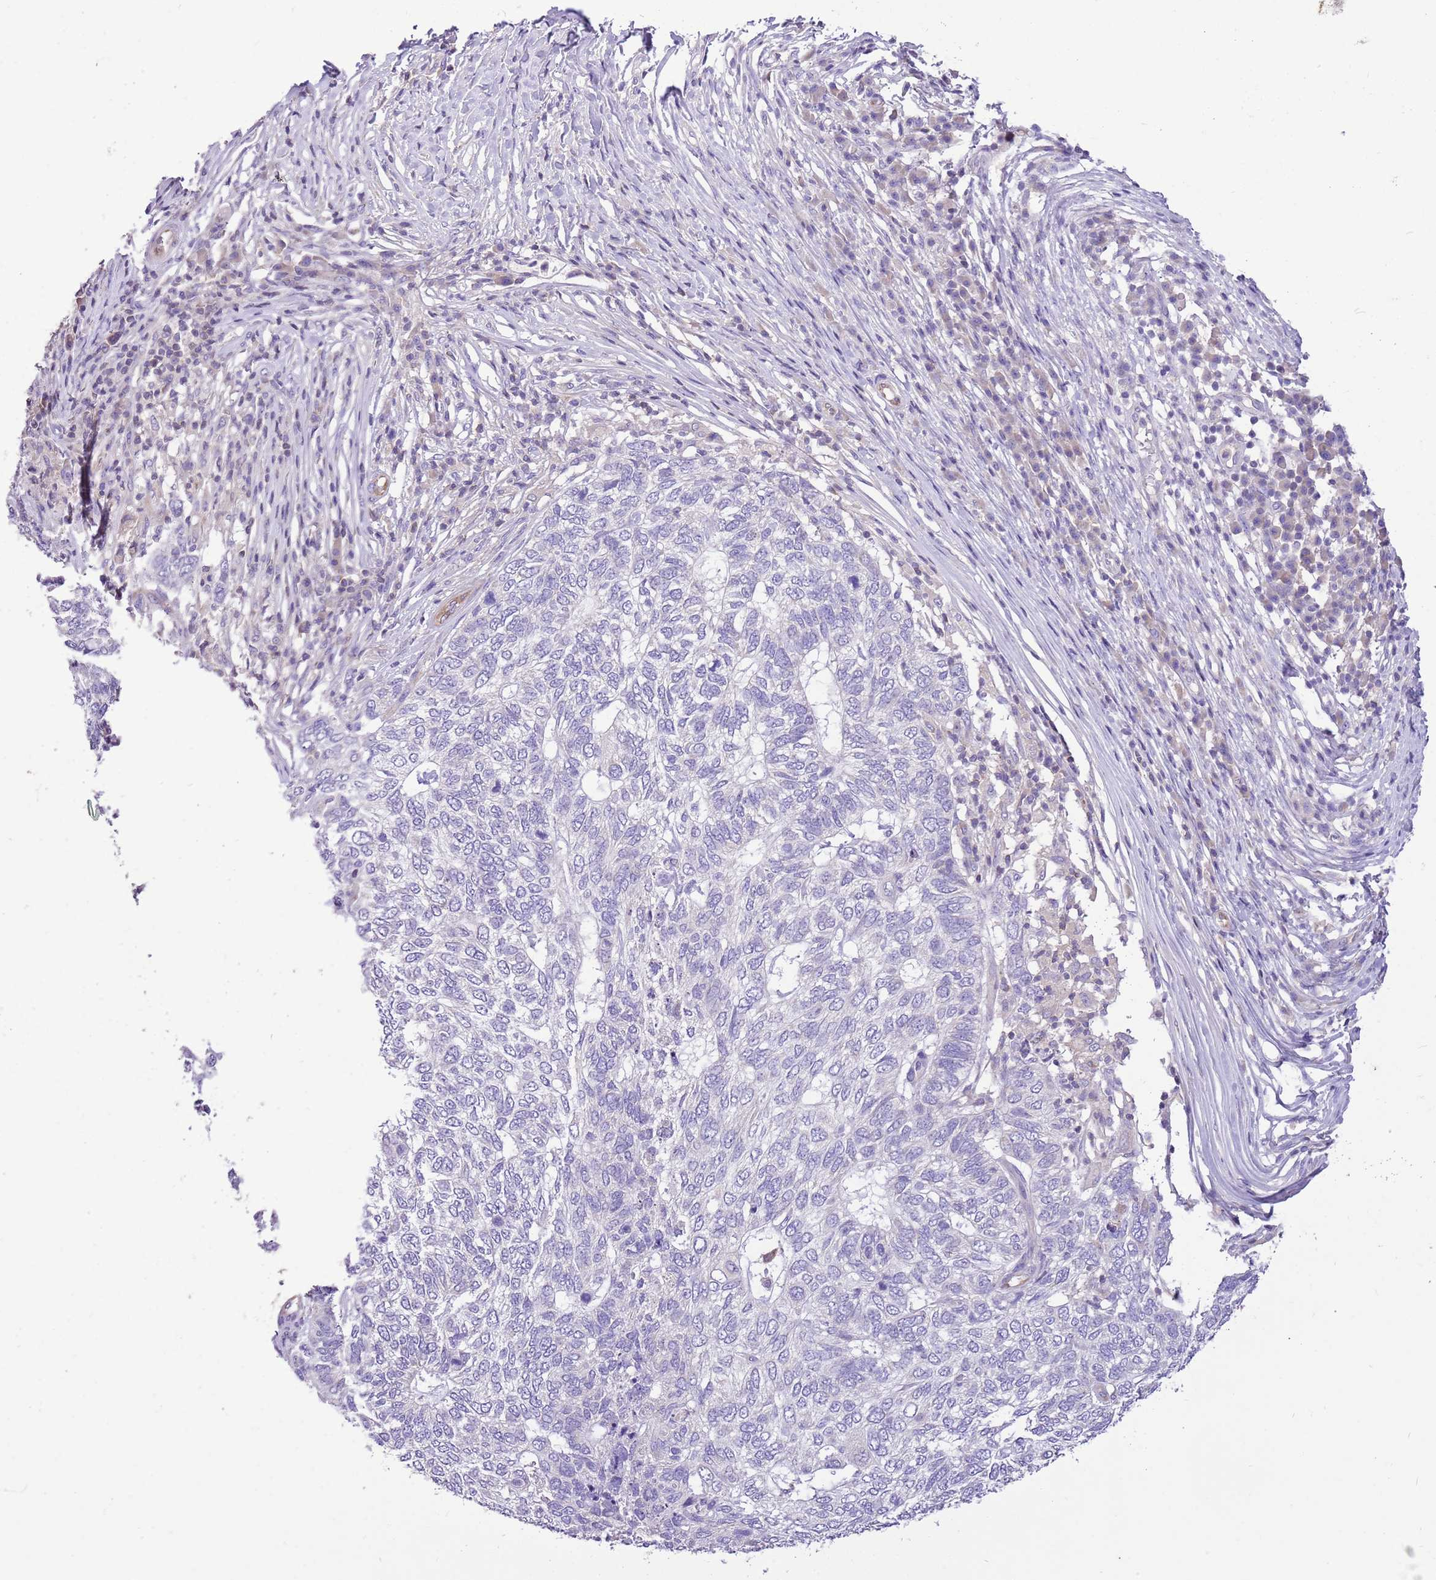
{"staining": {"intensity": "negative", "quantity": "none", "location": "none"}, "tissue": "skin cancer", "cell_type": "Tumor cells", "image_type": "cancer", "snomed": [{"axis": "morphology", "description": "Basal cell carcinoma"}, {"axis": "topography", "description": "Skin"}], "caption": "Human skin cancer (basal cell carcinoma) stained for a protein using immunohistochemistry displays no positivity in tumor cells.", "gene": "GLCE", "patient": {"sex": "female", "age": 65}}